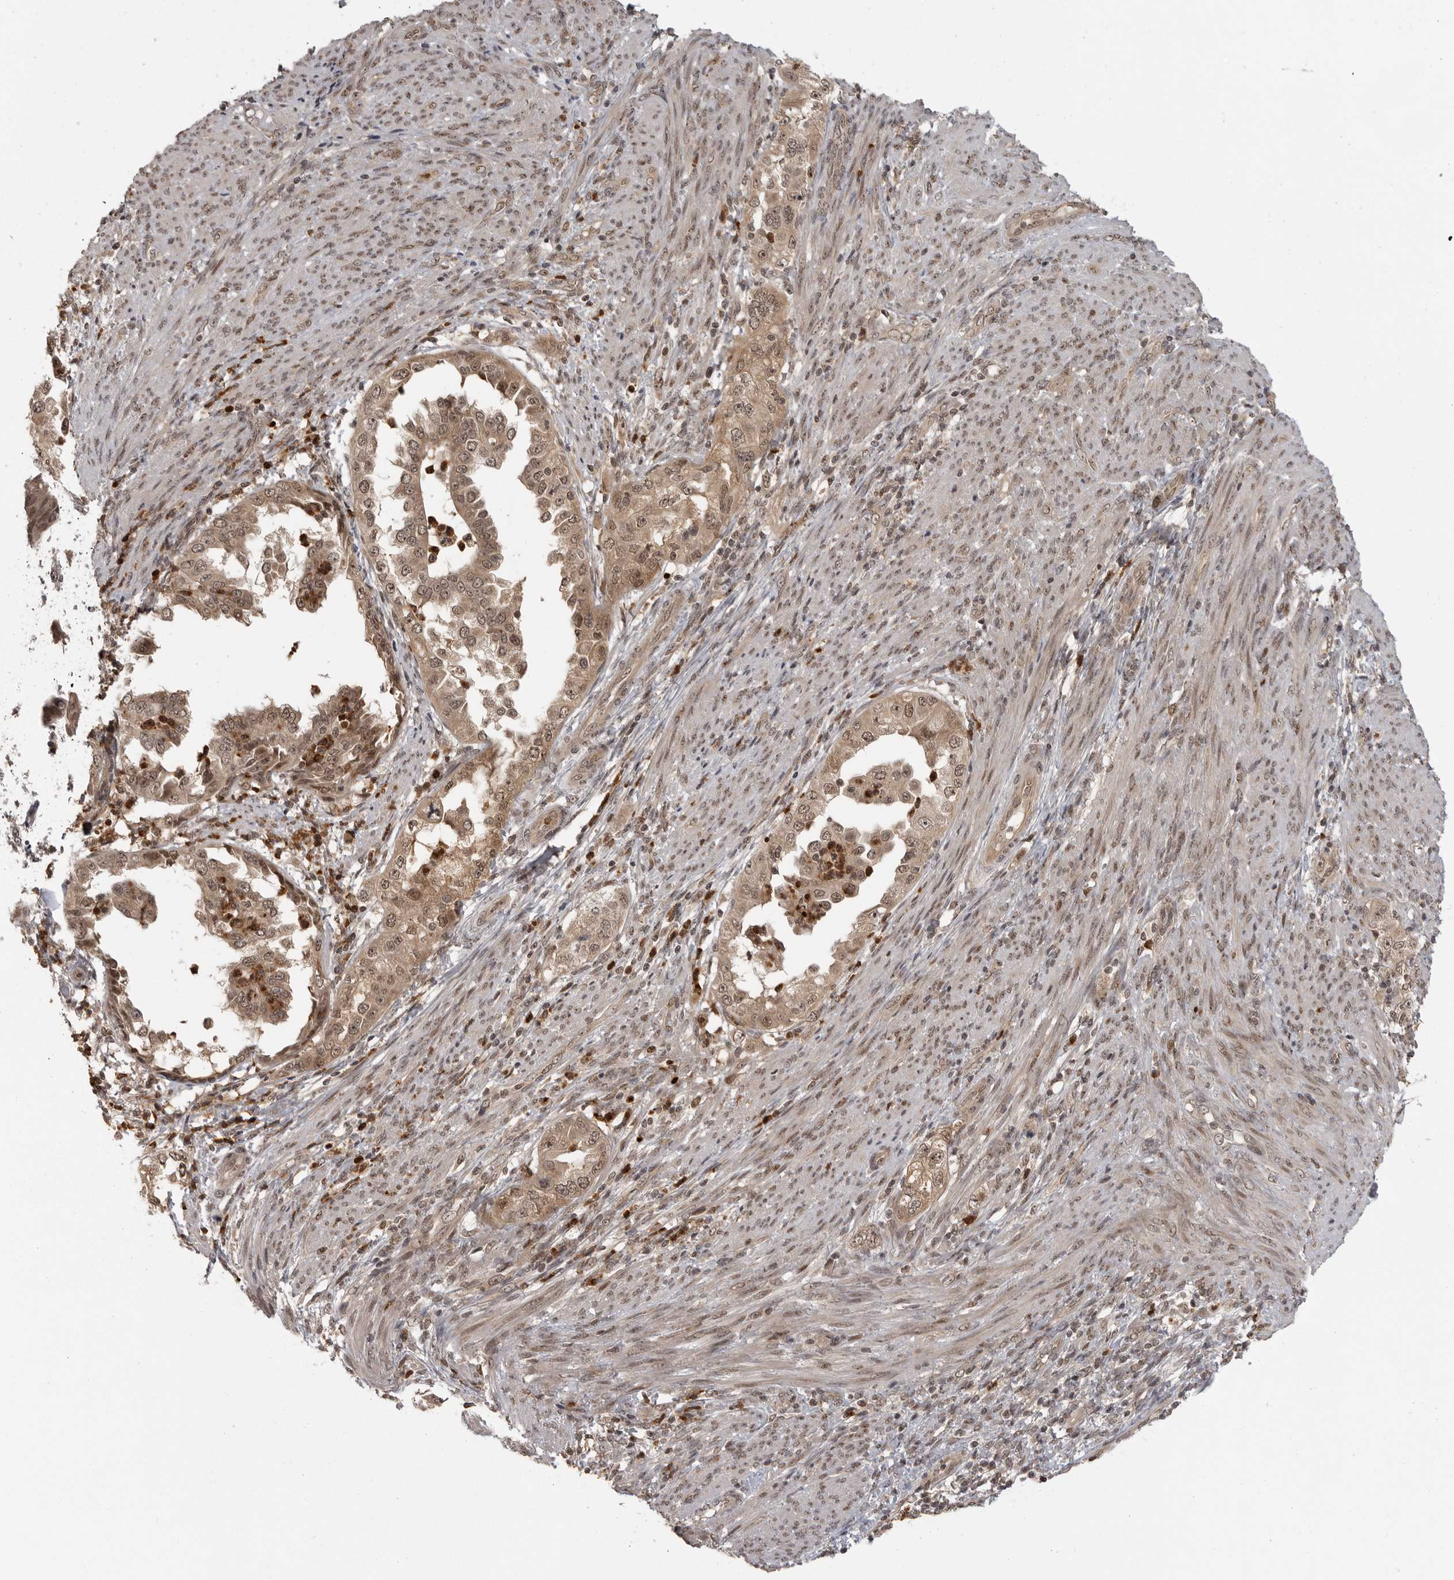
{"staining": {"intensity": "moderate", "quantity": ">75%", "location": "cytoplasmic/membranous,nuclear"}, "tissue": "endometrial cancer", "cell_type": "Tumor cells", "image_type": "cancer", "snomed": [{"axis": "morphology", "description": "Adenocarcinoma, NOS"}, {"axis": "topography", "description": "Endometrium"}], "caption": "The photomicrograph displays staining of endometrial cancer, revealing moderate cytoplasmic/membranous and nuclear protein staining (brown color) within tumor cells.", "gene": "PEG3", "patient": {"sex": "female", "age": 85}}